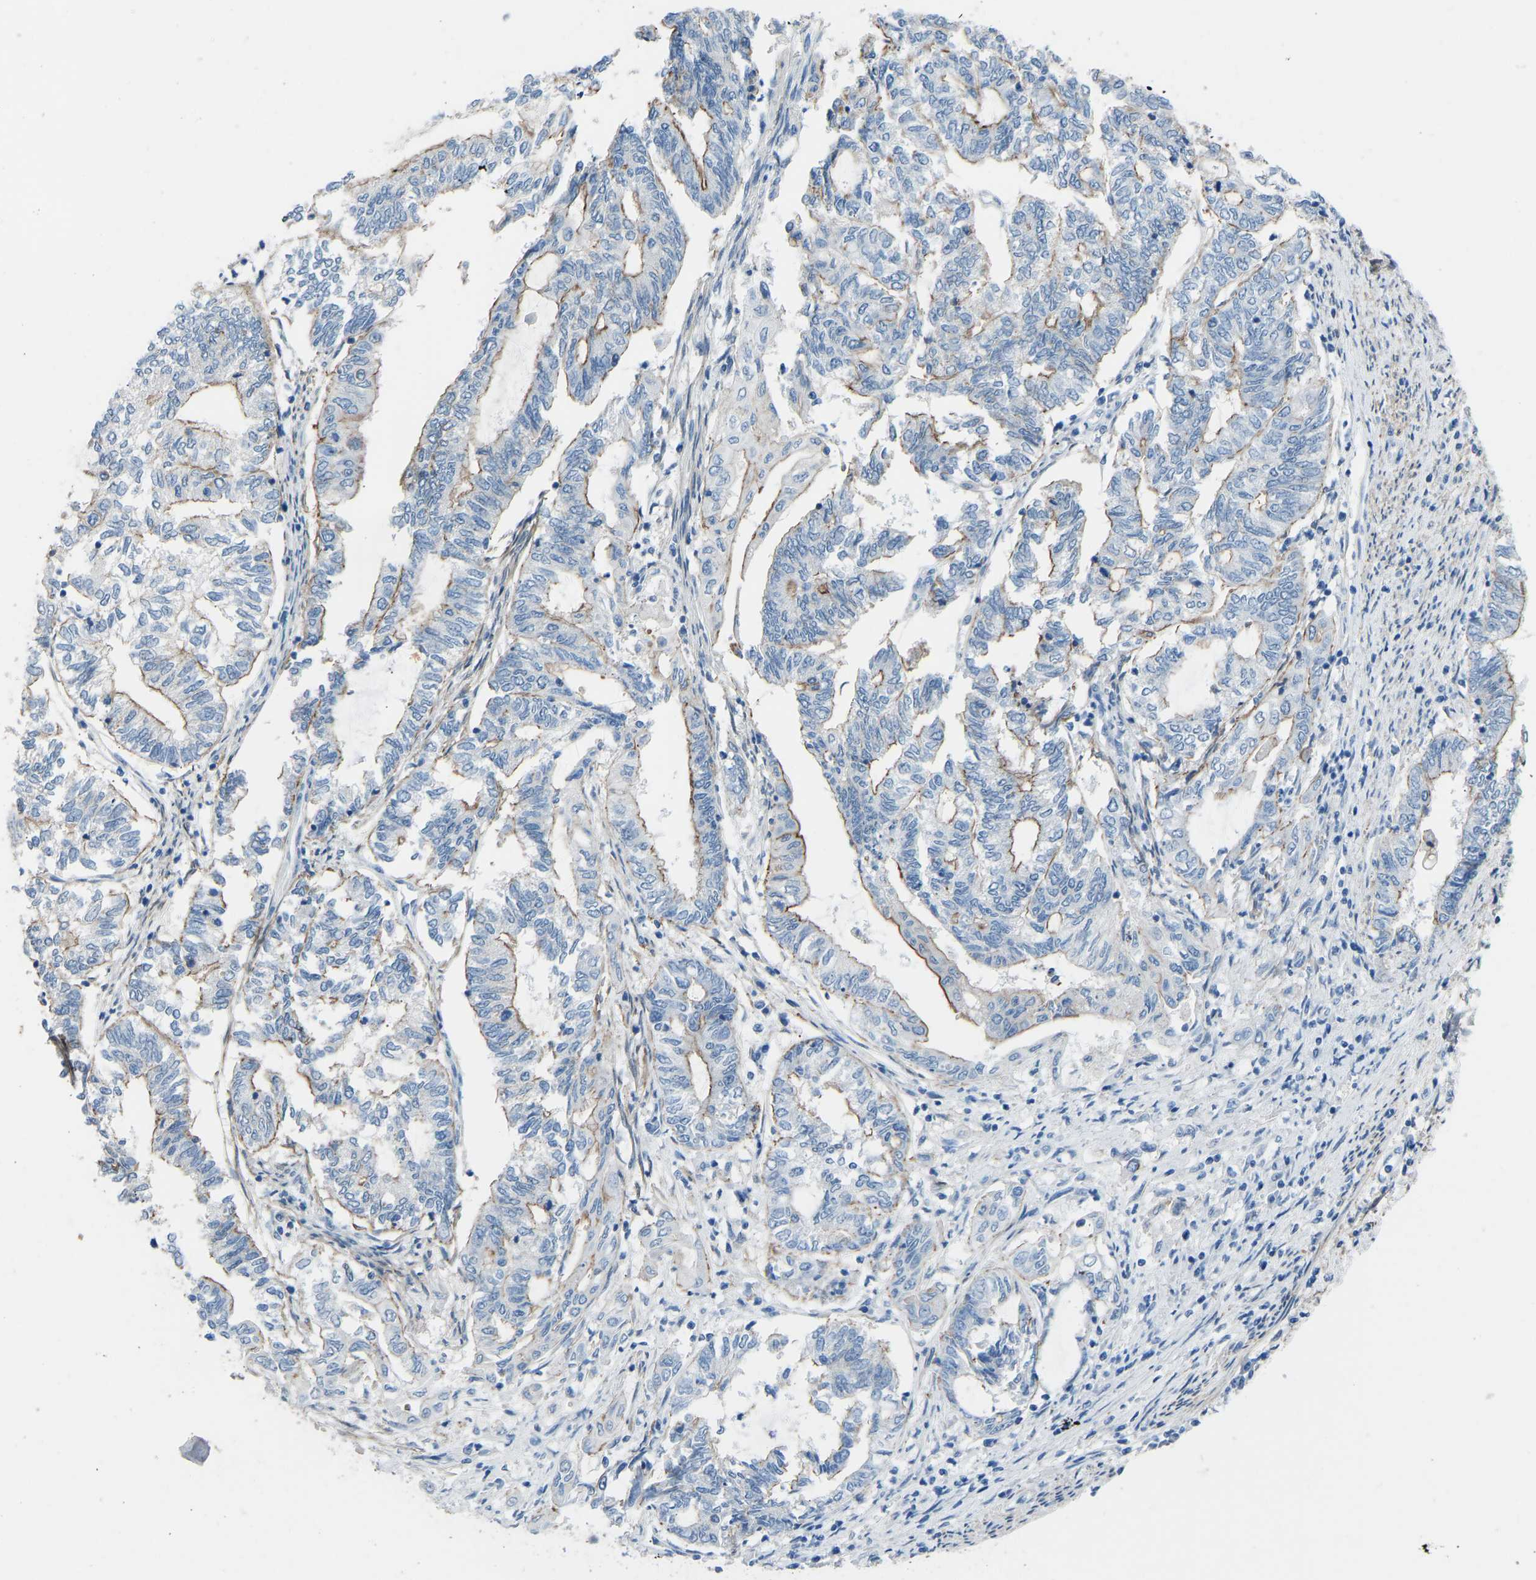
{"staining": {"intensity": "moderate", "quantity": "25%-75%", "location": "cytoplasmic/membranous"}, "tissue": "endometrial cancer", "cell_type": "Tumor cells", "image_type": "cancer", "snomed": [{"axis": "morphology", "description": "Adenocarcinoma, NOS"}, {"axis": "topography", "description": "Uterus"}, {"axis": "topography", "description": "Endometrium"}], "caption": "Endometrial cancer (adenocarcinoma) stained for a protein (brown) exhibits moderate cytoplasmic/membranous positive staining in about 25%-75% of tumor cells.", "gene": "MYH10", "patient": {"sex": "female", "age": 70}}